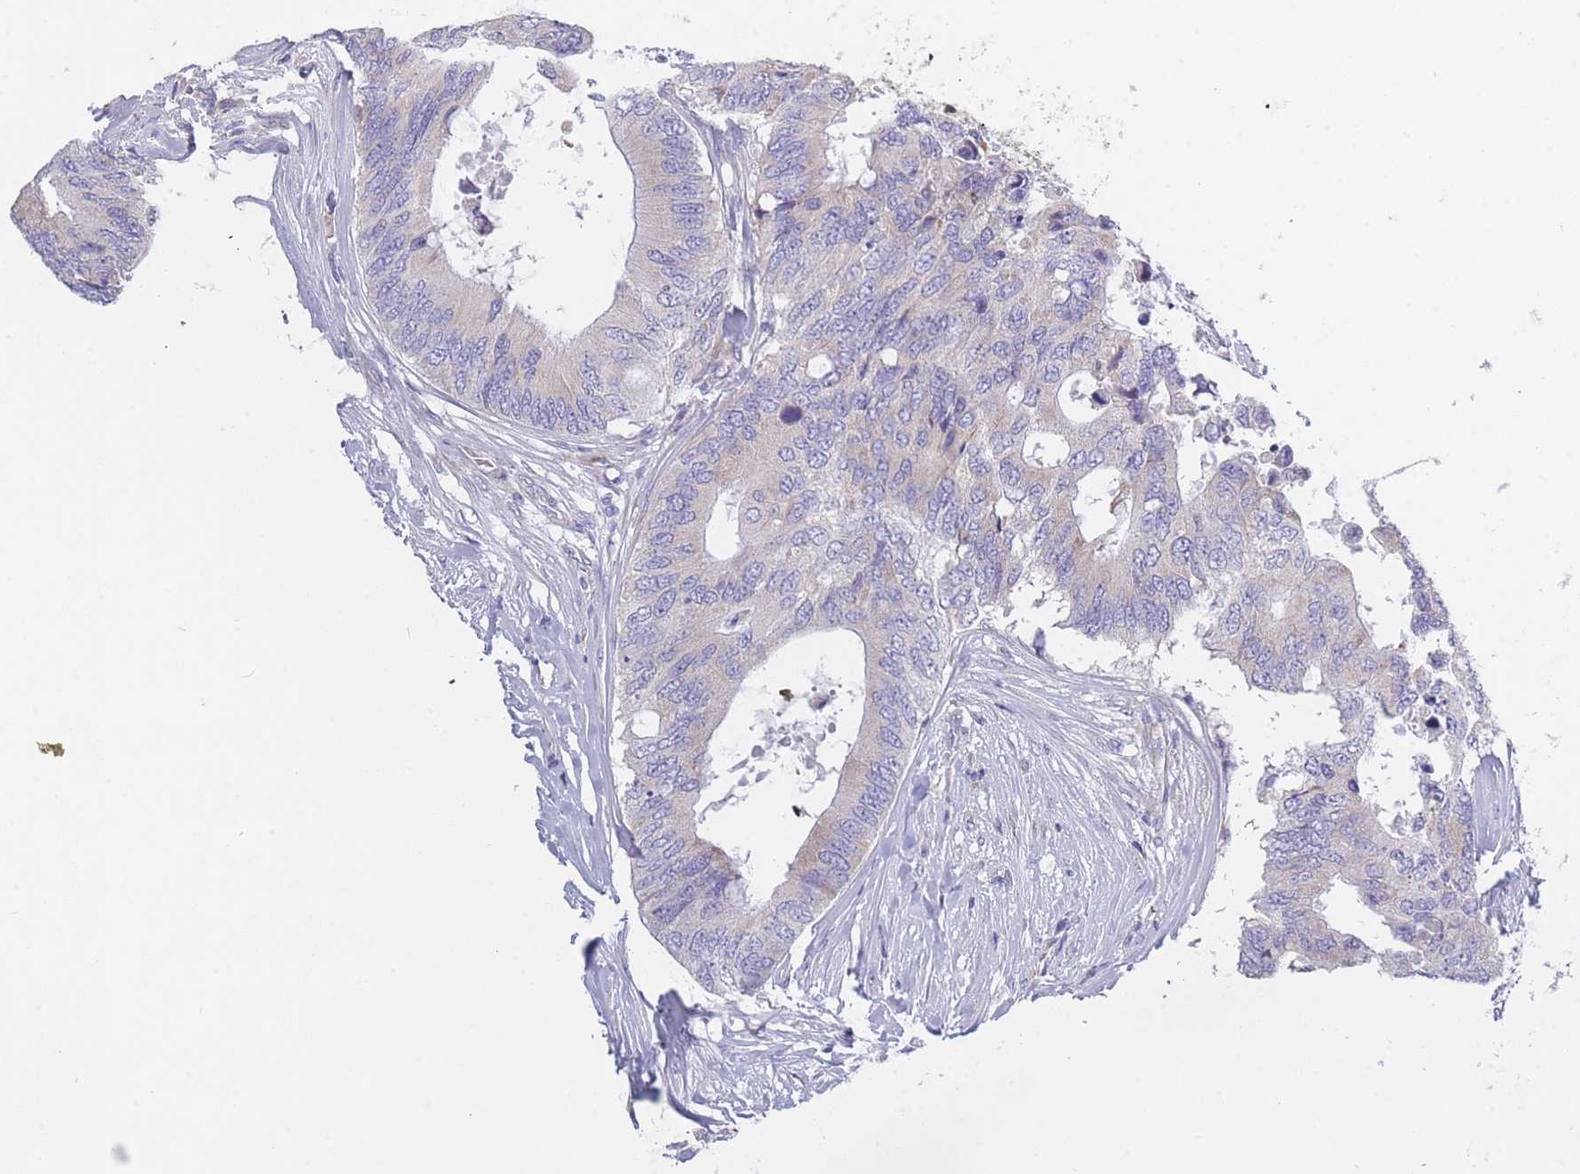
{"staining": {"intensity": "weak", "quantity": "<25%", "location": "cytoplasmic/membranous"}, "tissue": "colorectal cancer", "cell_type": "Tumor cells", "image_type": "cancer", "snomed": [{"axis": "morphology", "description": "Adenocarcinoma, NOS"}, {"axis": "topography", "description": "Colon"}], "caption": "Colorectal cancer (adenocarcinoma) stained for a protein using immunohistochemistry (IHC) displays no positivity tumor cells.", "gene": "NDUFAF6", "patient": {"sex": "male", "age": 71}}